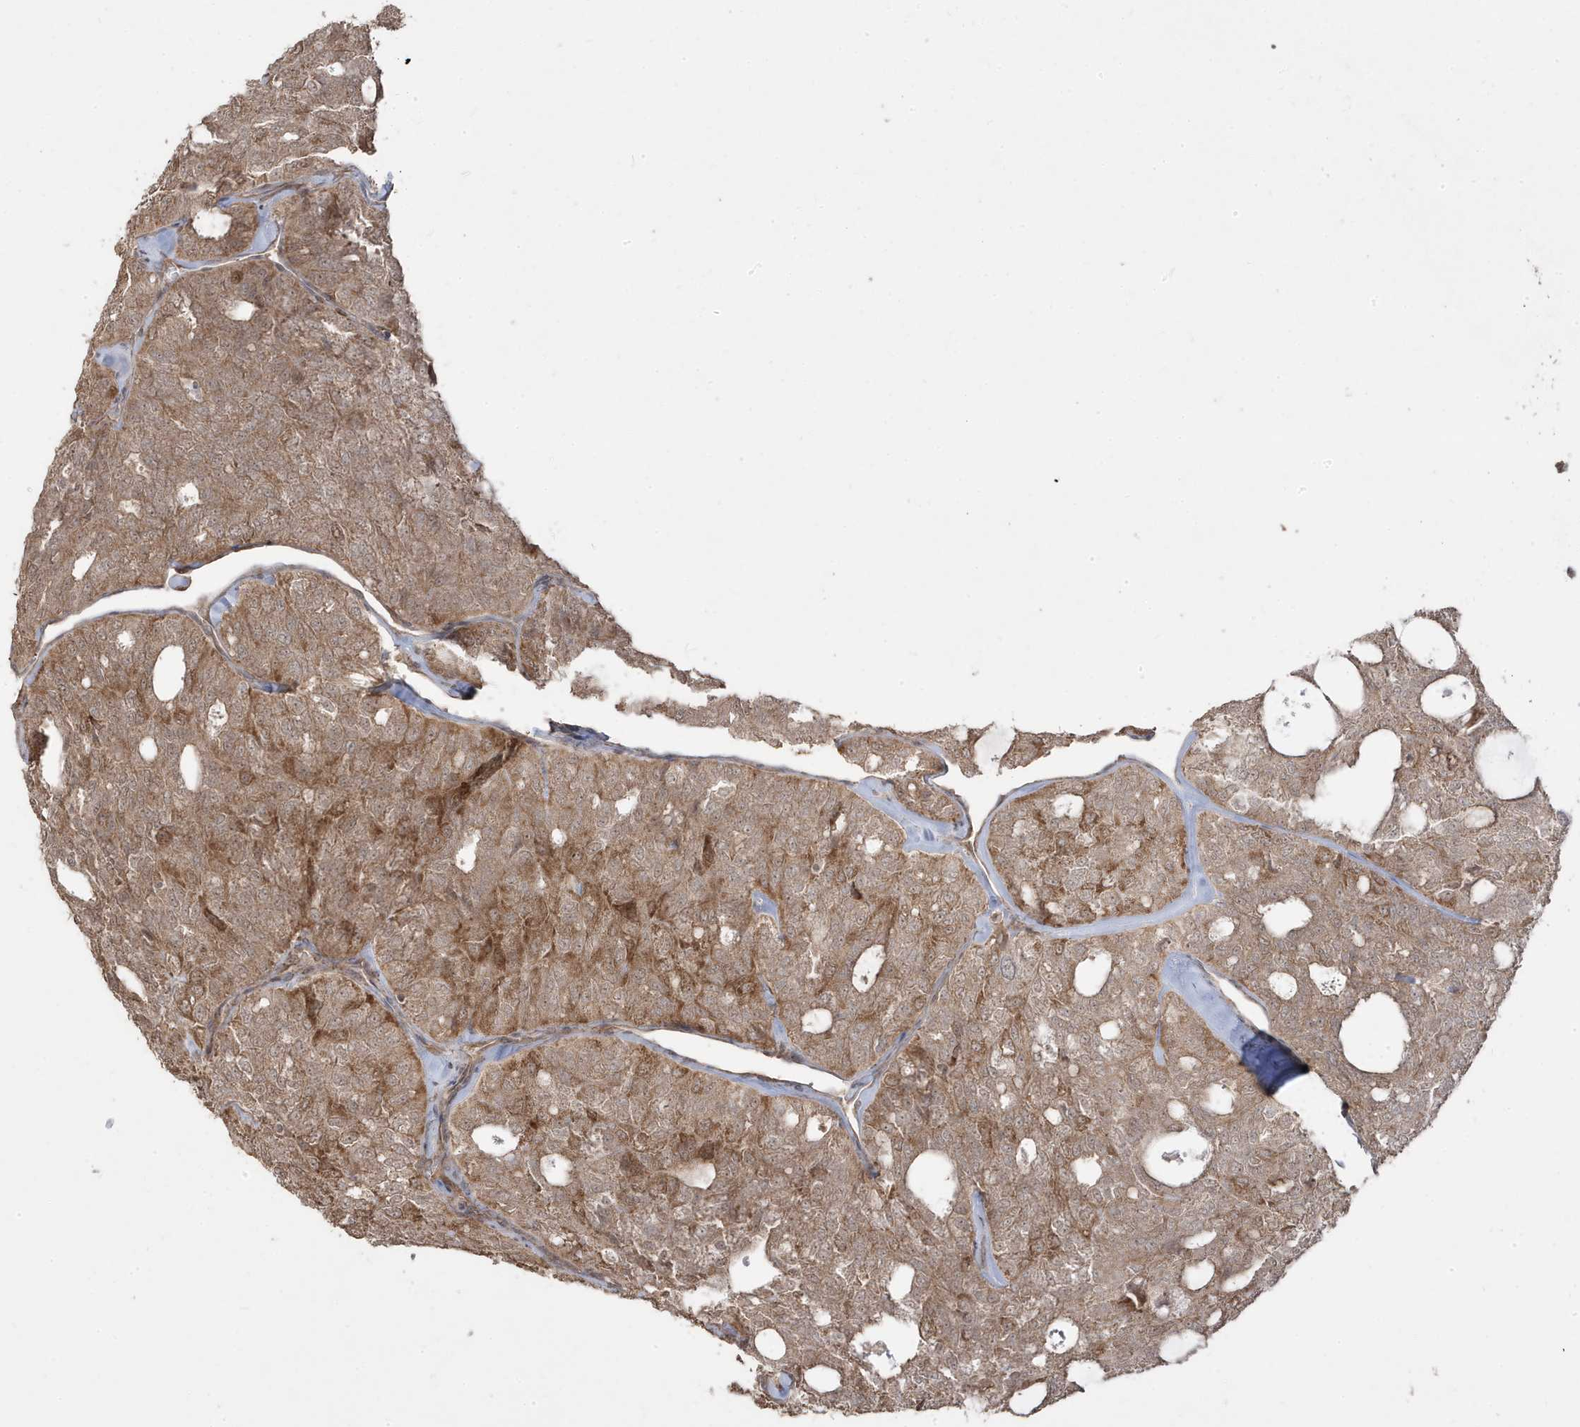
{"staining": {"intensity": "moderate", "quantity": ">75%", "location": "cytoplasmic/membranous"}, "tissue": "thyroid cancer", "cell_type": "Tumor cells", "image_type": "cancer", "snomed": [{"axis": "morphology", "description": "Follicular adenoma carcinoma, NOS"}, {"axis": "topography", "description": "Thyroid gland"}], "caption": "Human thyroid cancer (follicular adenoma carcinoma) stained with a brown dye shows moderate cytoplasmic/membranous positive positivity in about >75% of tumor cells.", "gene": "DNAJC12", "patient": {"sex": "male", "age": 75}}